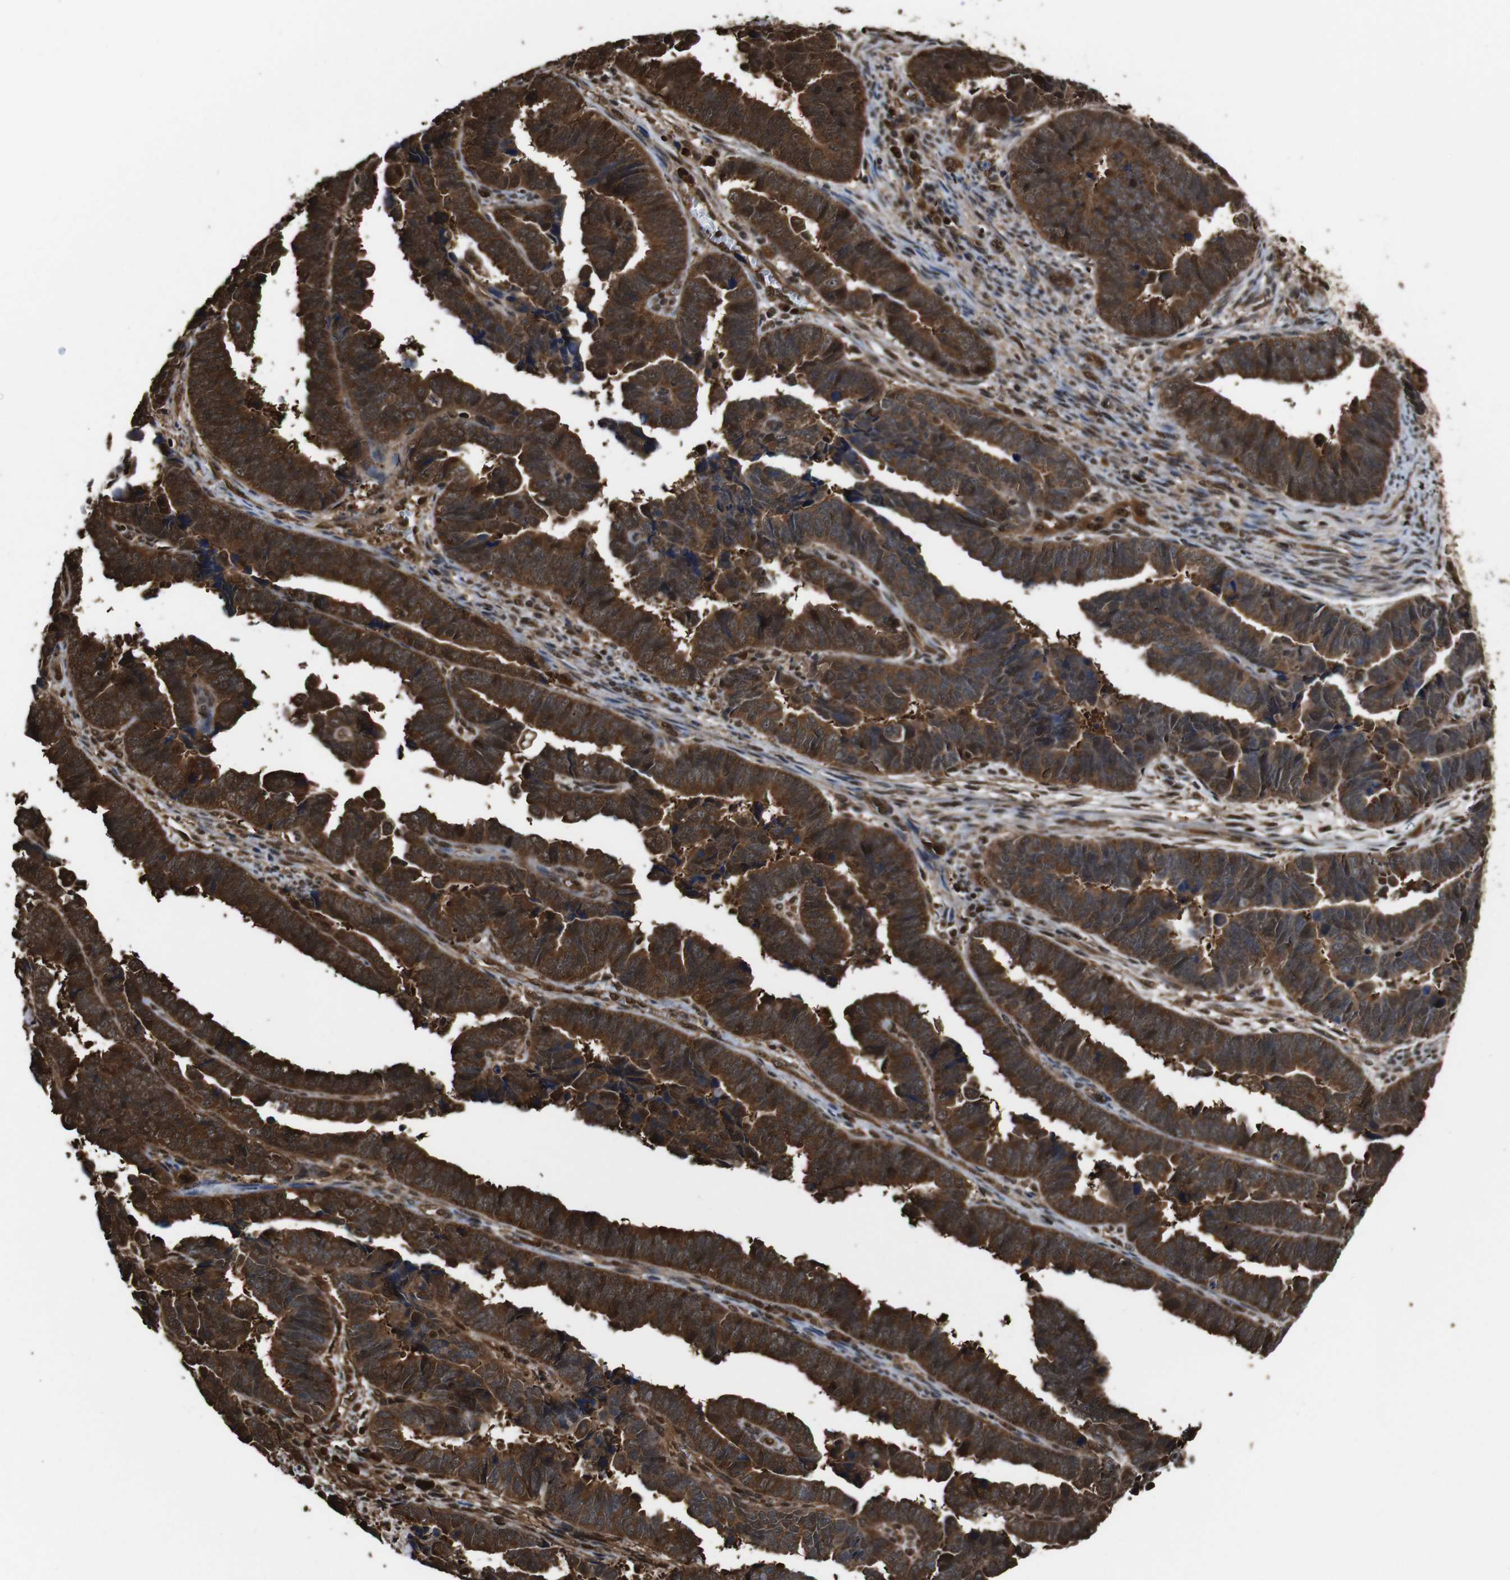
{"staining": {"intensity": "strong", "quantity": ">75%", "location": "cytoplasmic/membranous,nuclear"}, "tissue": "endometrial cancer", "cell_type": "Tumor cells", "image_type": "cancer", "snomed": [{"axis": "morphology", "description": "Adenocarcinoma, NOS"}, {"axis": "topography", "description": "Endometrium"}], "caption": "Endometrial adenocarcinoma stained with DAB immunohistochemistry displays high levels of strong cytoplasmic/membranous and nuclear expression in approximately >75% of tumor cells. (DAB (3,3'-diaminobenzidine) = brown stain, brightfield microscopy at high magnification).", "gene": "VCP", "patient": {"sex": "female", "age": 75}}